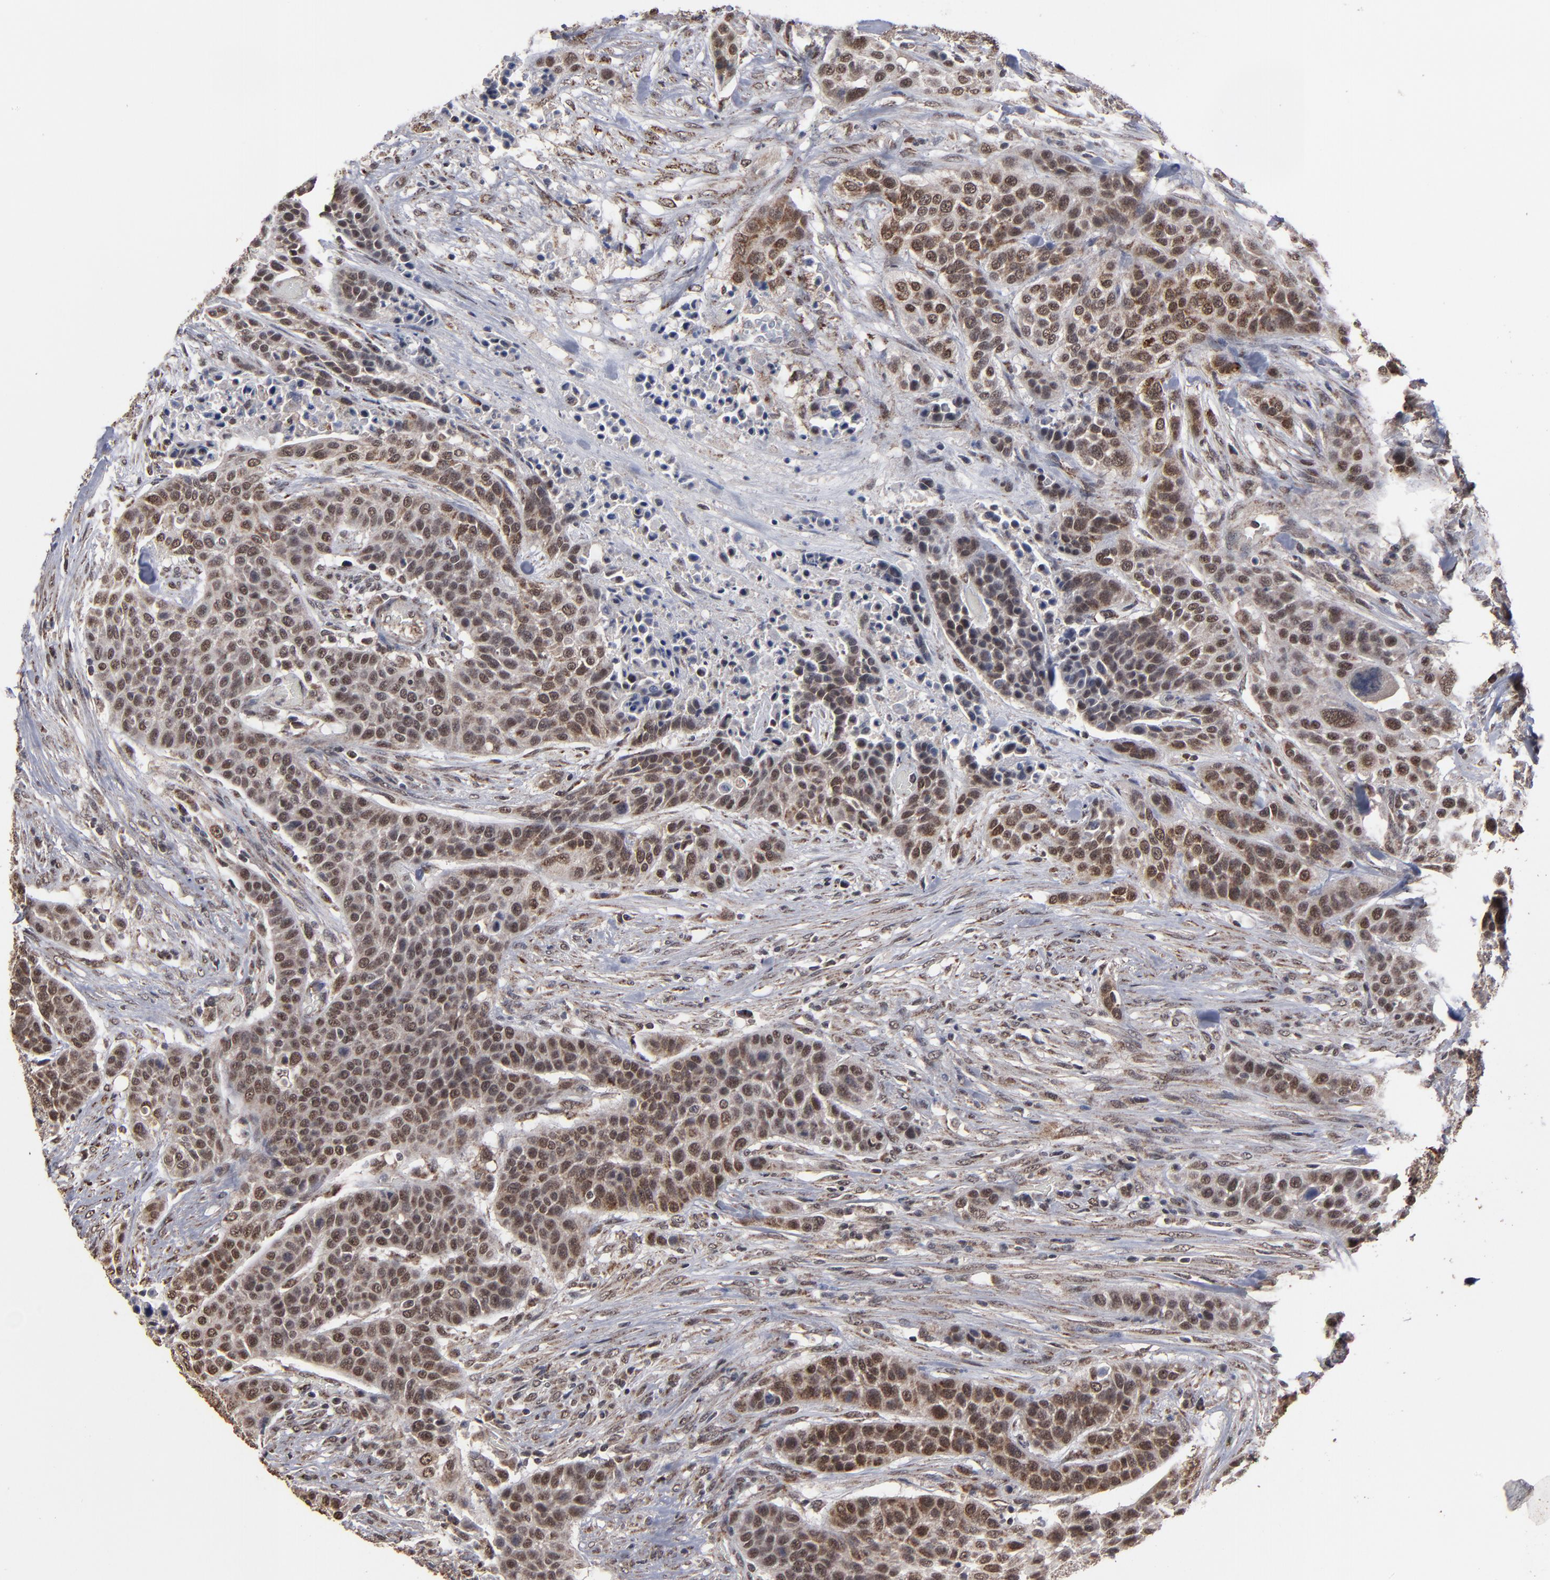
{"staining": {"intensity": "moderate", "quantity": ">75%", "location": "cytoplasmic/membranous,nuclear"}, "tissue": "urothelial cancer", "cell_type": "Tumor cells", "image_type": "cancer", "snomed": [{"axis": "morphology", "description": "Urothelial carcinoma, High grade"}, {"axis": "topography", "description": "Urinary bladder"}], "caption": "Moderate cytoplasmic/membranous and nuclear positivity is present in about >75% of tumor cells in urothelial cancer. (brown staining indicates protein expression, while blue staining denotes nuclei).", "gene": "BNIP3", "patient": {"sex": "male", "age": 74}}